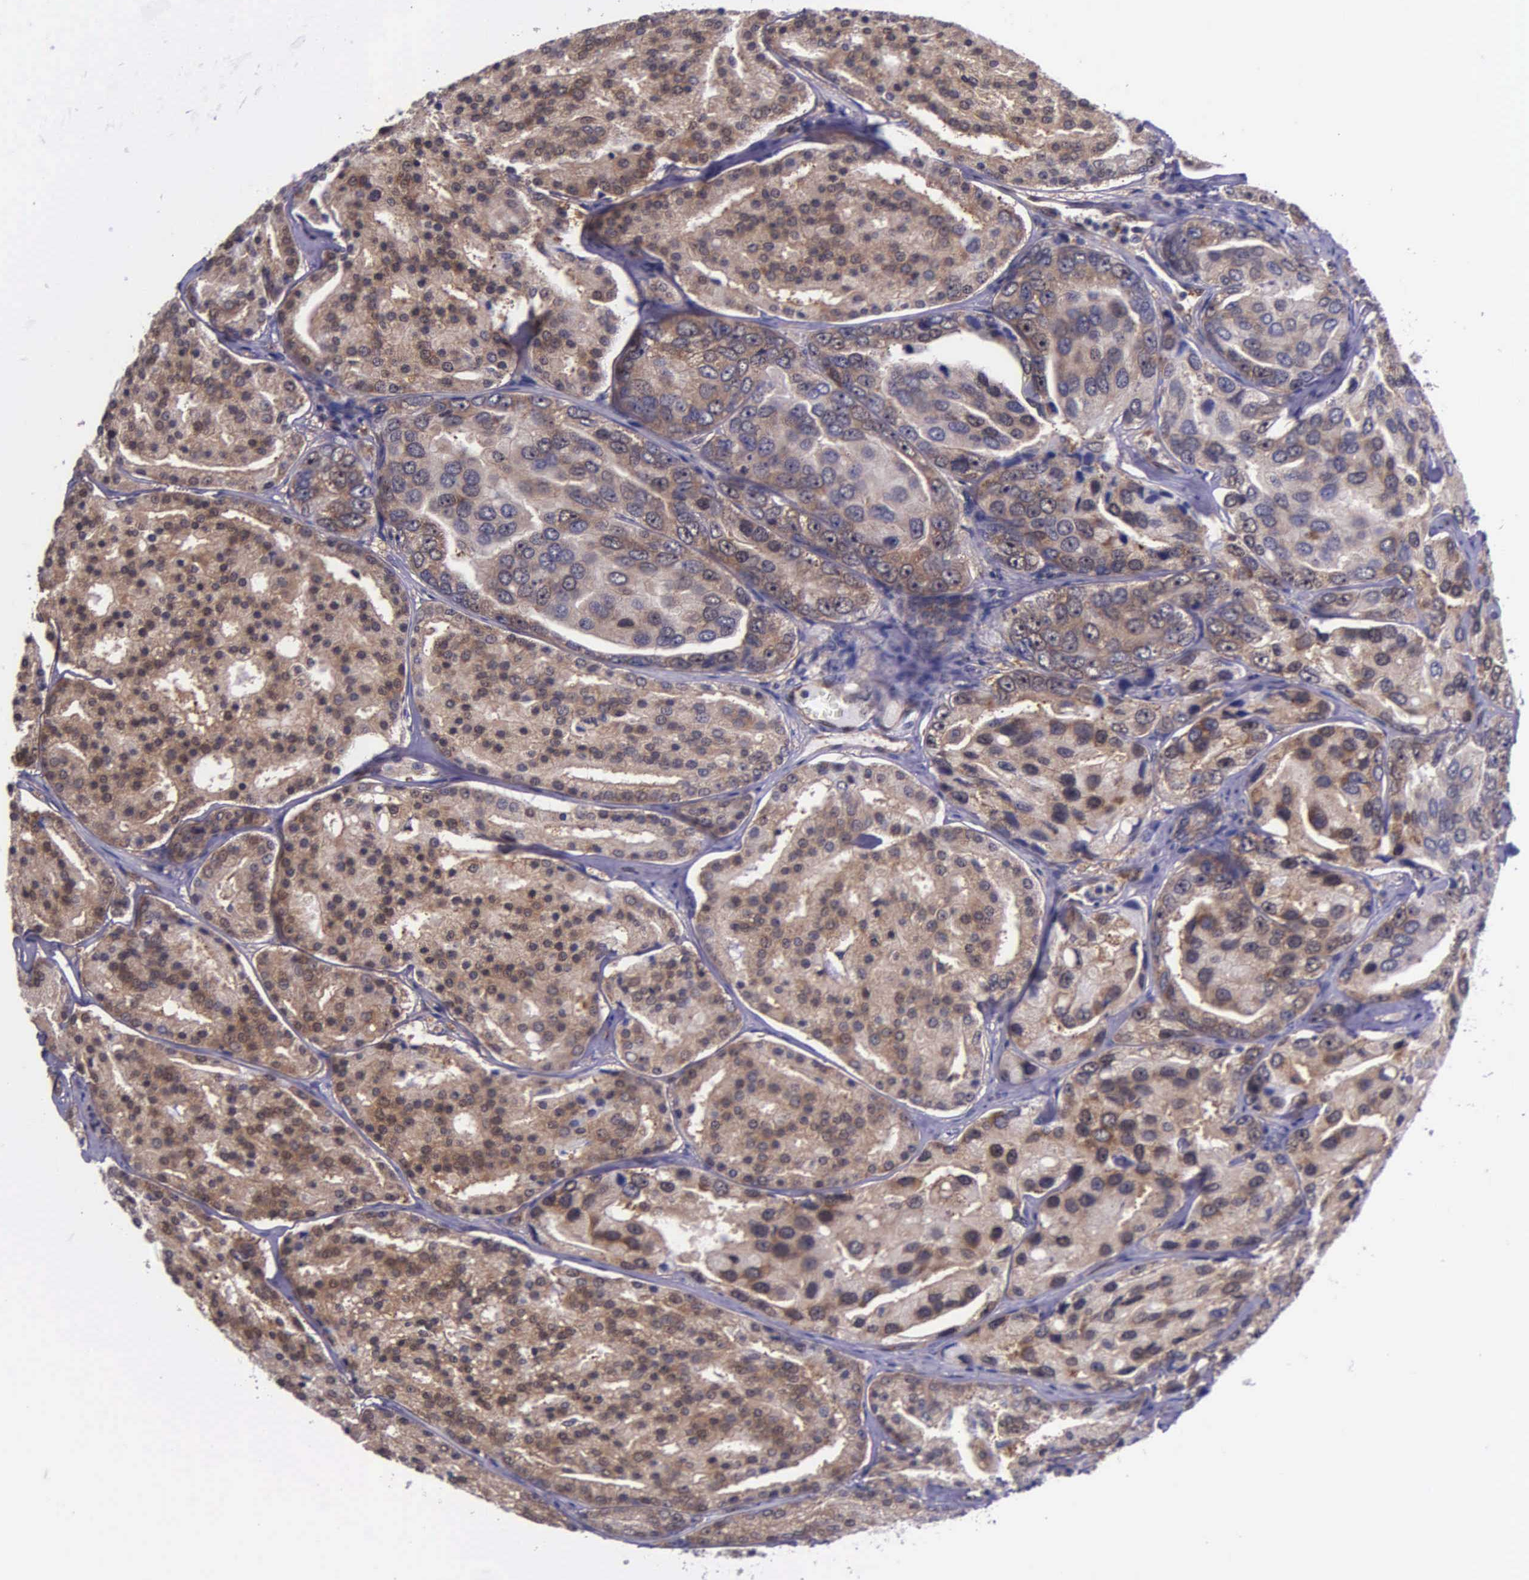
{"staining": {"intensity": "moderate", "quantity": ">75%", "location": "cytoplasmic/membranous"}, "tissue": "prostate cancer", "cell_type": "Tumor cells", "image_type": "cancer", "snomed": [{"axis": "morphology", "description": "Adenocarcinoma, High grade"}, {"axis": "topography", "description": "Prostate"}], "caption": "Protein expression analysis of human prostate high-grade adenocarcinoma reveals moderate cytoplasmic/membranous expression in approximately >75% of tumor cells. (Brightfield microscopy of DAB IHC at high magnification).", "gene": "GMPR2", "patient": {"sex": "male", "age": 64}}